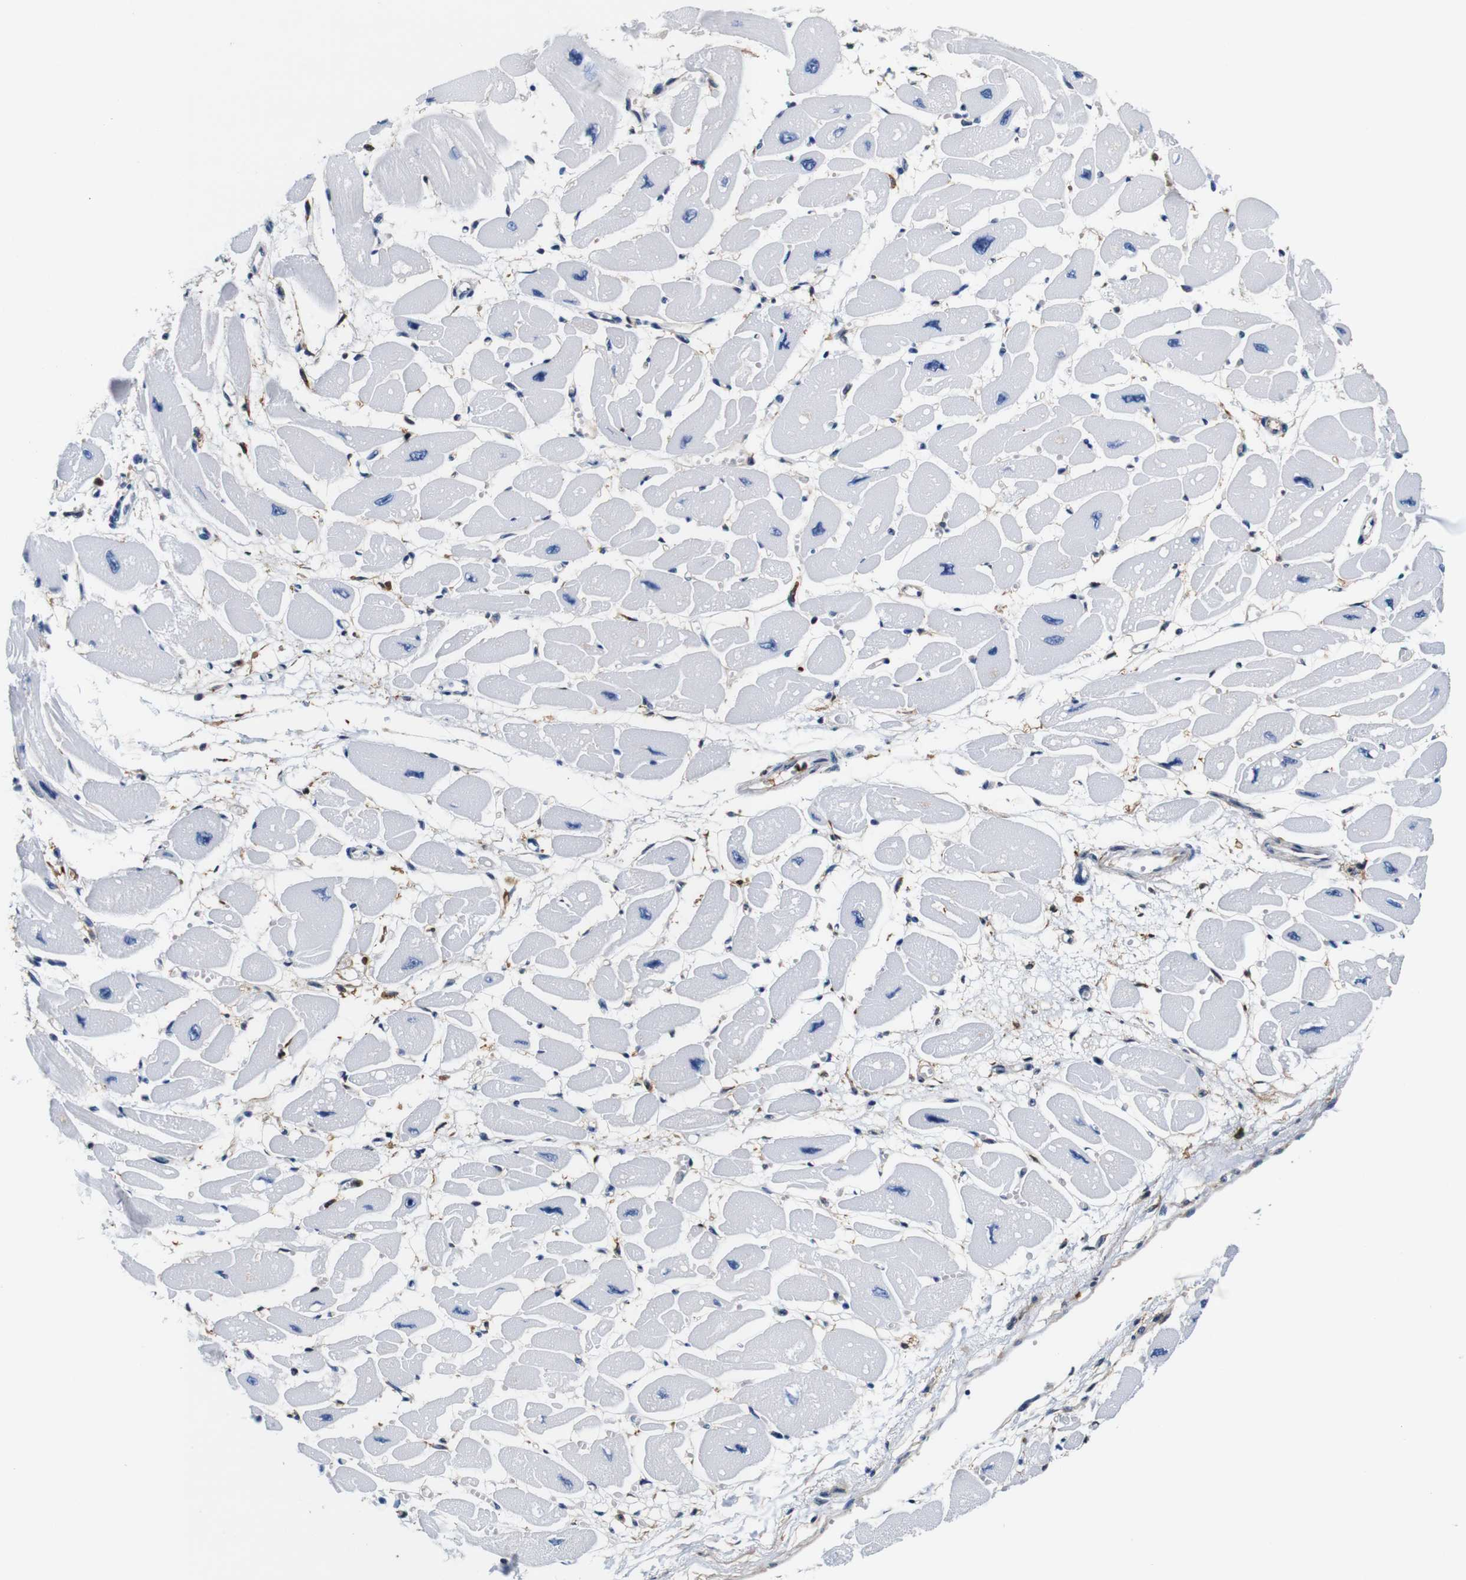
{"staining": {"intensity": "negative", "quantity": "none", "location": "none"}, "tissue": "heart muscle", "cell_type": "Cardiomyocytes", "image_type": "normal", "snomed": [{"axis": "morphology", "description": "Normal tissue, NOS"}, {"axis": "topography", "description": "Heart"}], "caption": "Immunohistochemistry image of normal heart muscle stained for a protein (brown), which exhibits no staining in cardiomyocytes. The staining was performed using DAB to visualize the protein expression in brown, while the nuclei were stained in blue with hematoxylin (Magnification: 20x).", "gene": "ANXA1", "patient": {"sex": "female", "age": 54}}